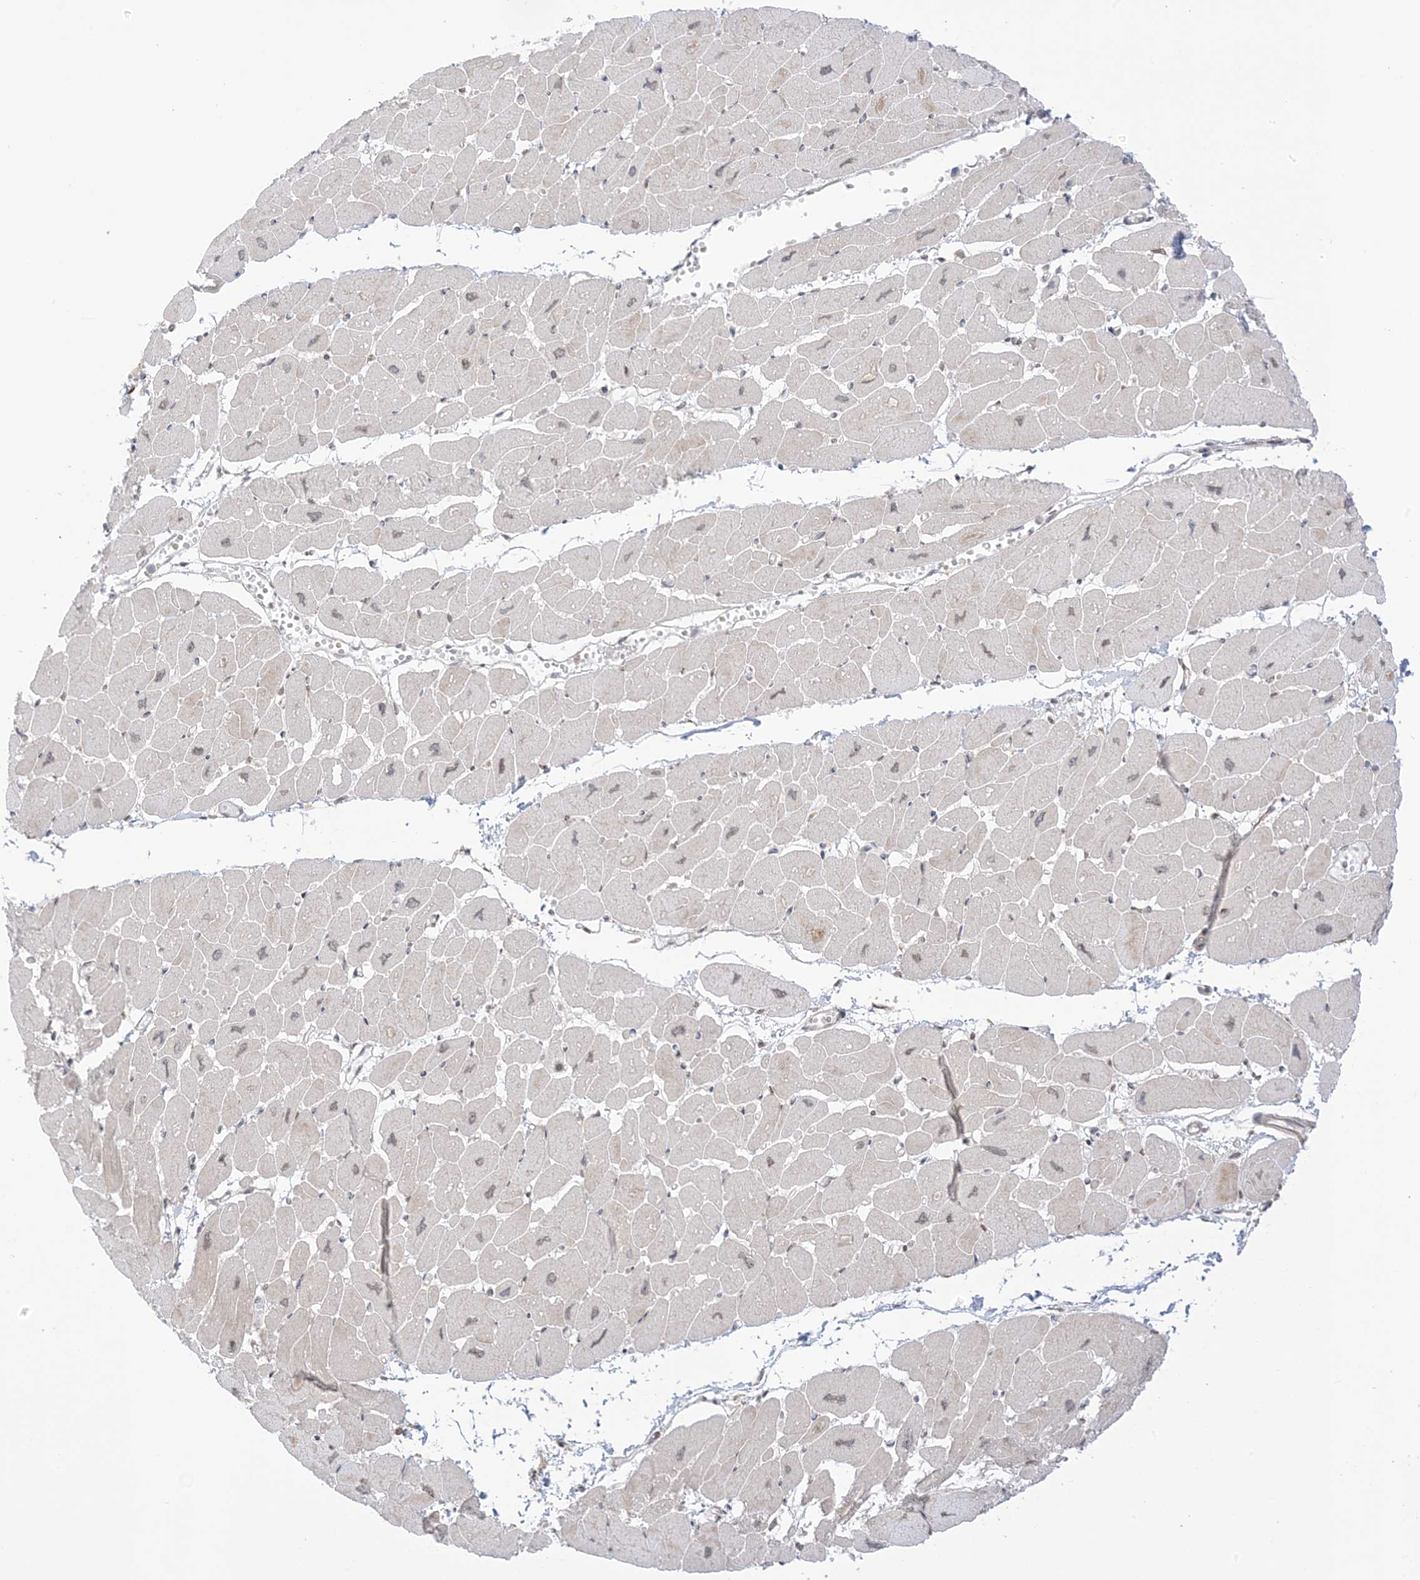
{"staining": {"intensity": "weak", "quantity": "25%-75%", "location": "nuclear"}, "tissue": "heart muscle", "cell_type": "Cardiomyocytes", "image_type": "normal", "snomed": [{"axis": "morphology", "description": "Normal tissue, NOS"}, {"axis": "topography", "description": "Heart"}], "caption": "Cardiomyocytes exhibit low levels of weak nuclear staining in about 25%-75% of cells in unremarkable heart muscle.", "gene": "UBE2E2", "patient": {"sex": "female", "age": 54}}